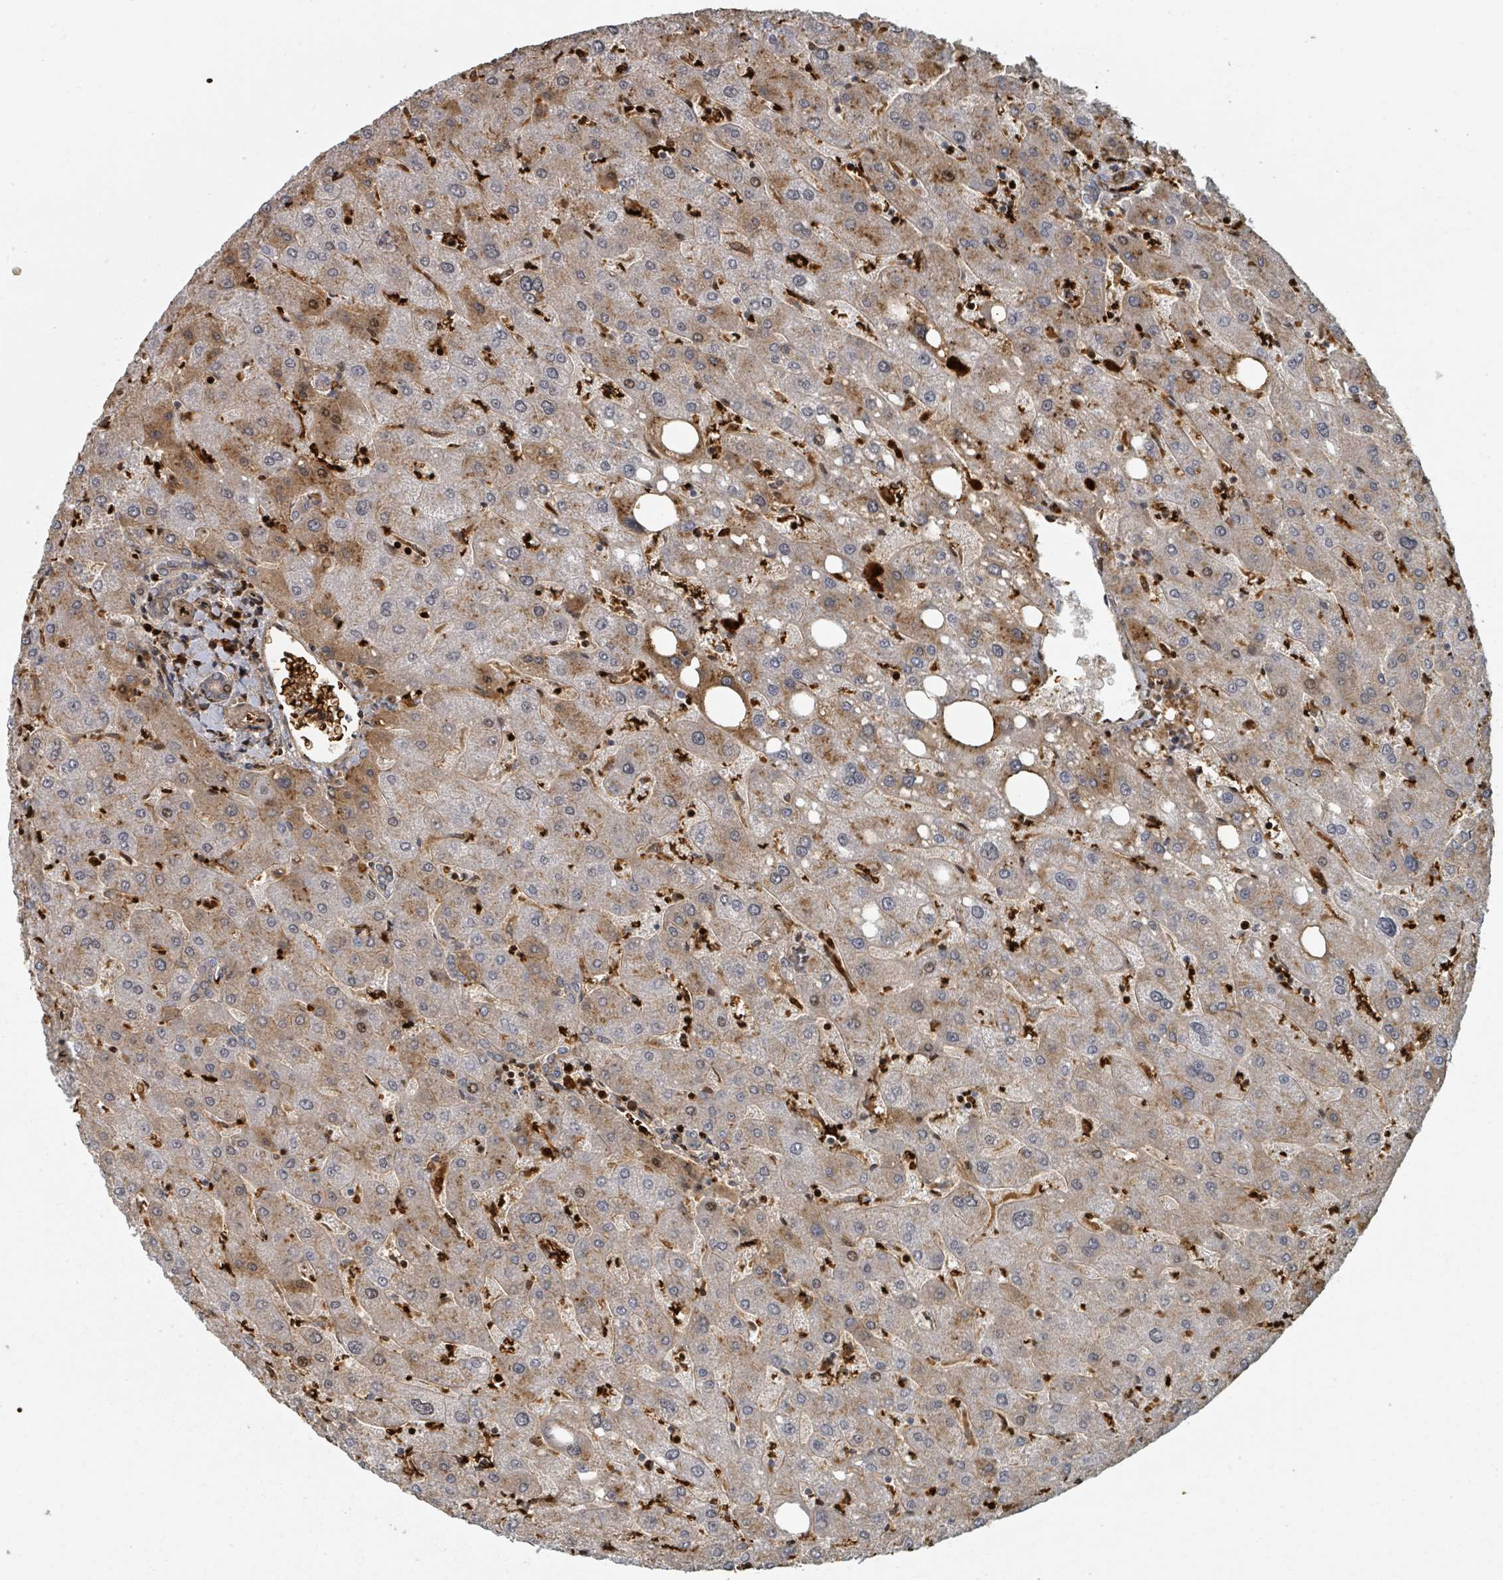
{"staining": {"intensity": "weak", "quantity": "<25%", "location": "cytoplasmic/membranous"}, "tissue": "liver", "cell_type": "Cholangiocytes", "image_type": "normal", "snomed": [{"axis": "morphology", "description": "Normal tissue, NOS"}, {"axis": "topography", "description": "Liver"}], "caption": "A micrograph of human liver is negative for staining in cholangiocytes. The staining is performed using DAB (3,3'-diaminobenzidine) brown chromogen with nuclei counter-stained in using hematoxylin.", "gene": "TRPC4AP", "patient": {"sex": "male", "age": 67}}